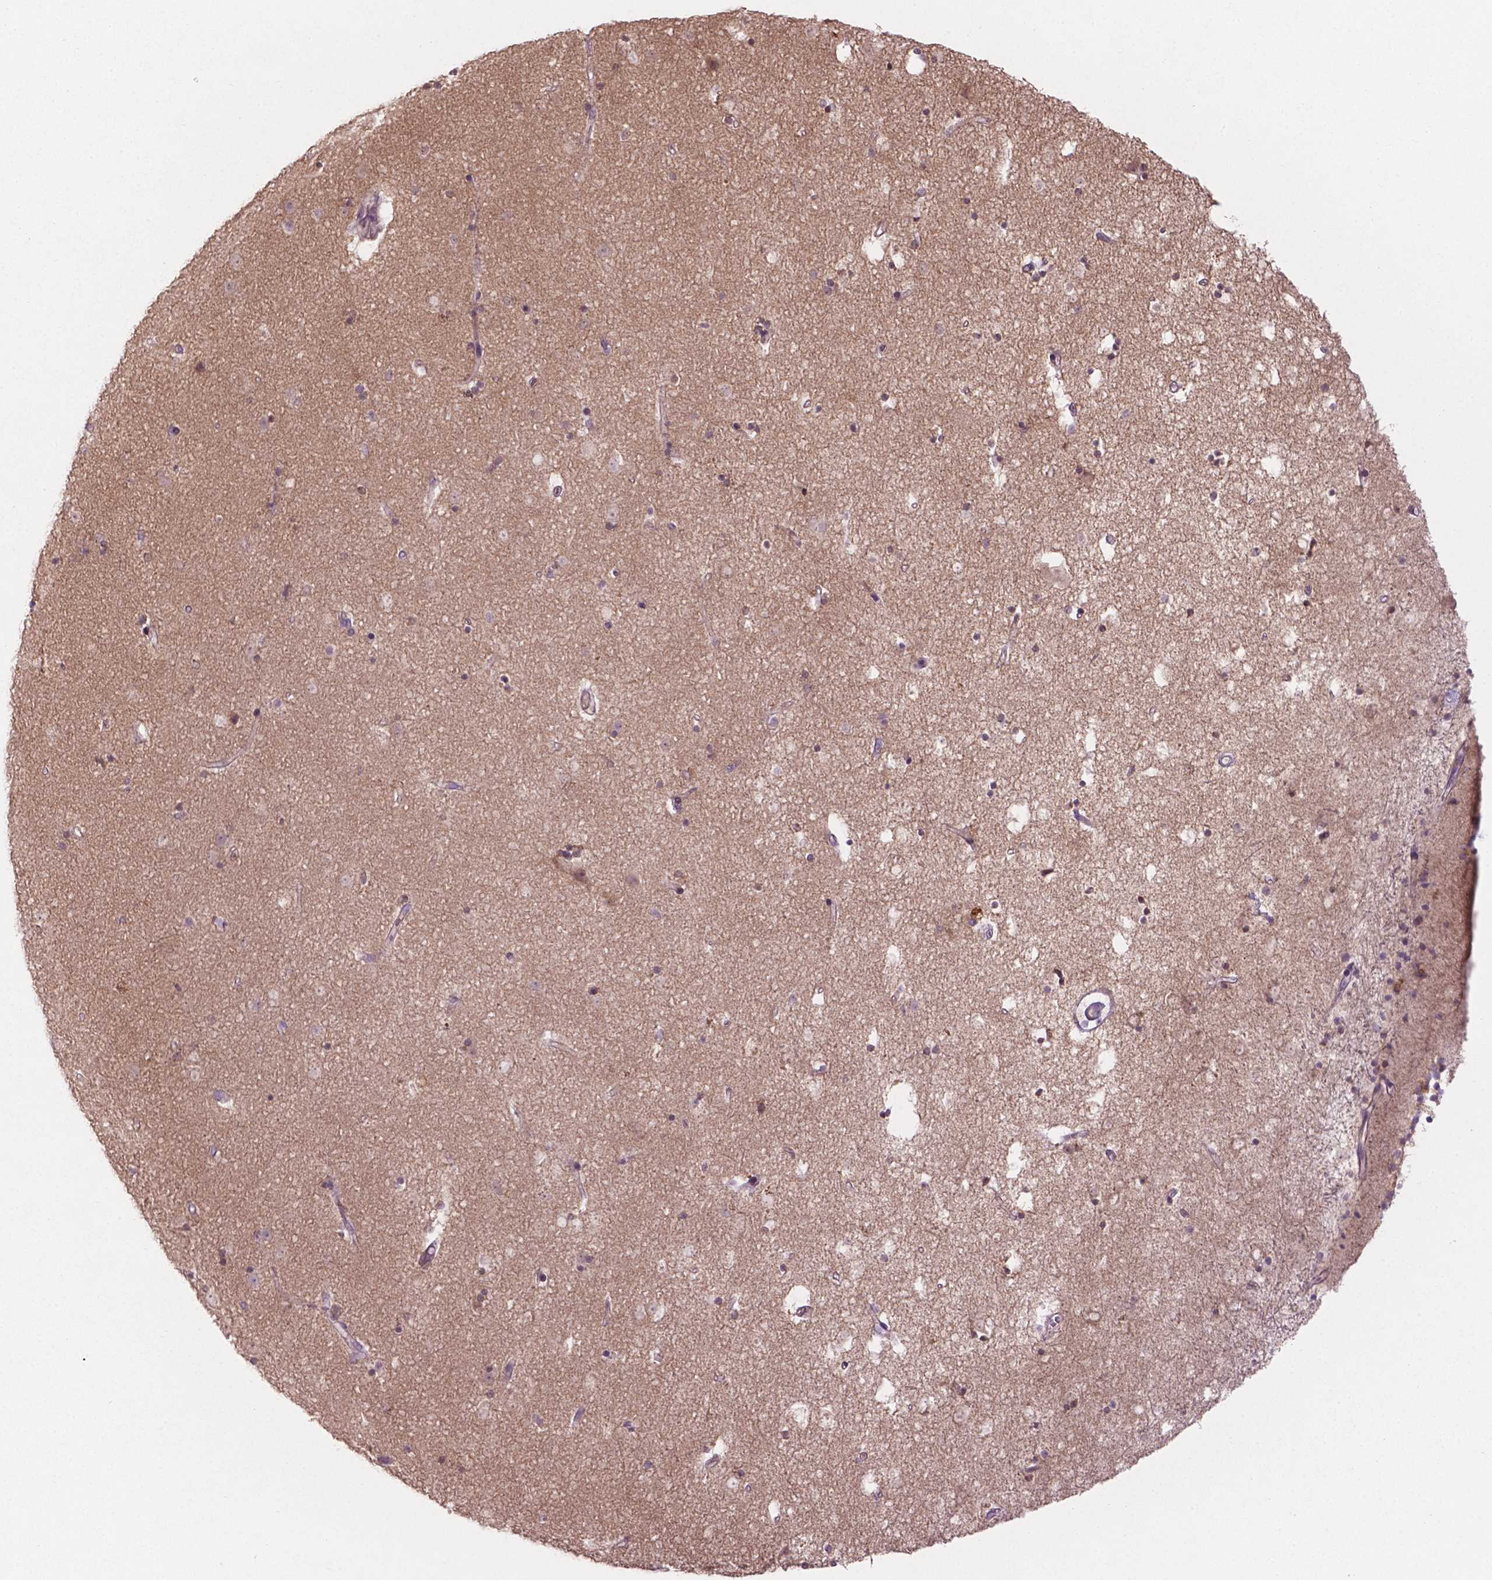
{"staining": {"intensity": "negative", "quantity": "none", "location": "none"}, "tissue": "caudate", "cell_type": "Glial cells", "image_type": "normal", "snomed": [{"axis": "morphology", "description": "Normal tissue, NOS"}, {"axis": "topography", "description": "Lateral ventricle wall"}], "caption": "DAB (3,3'-diaminobenzidine) immunohistochemical staining of normal caudate reveals no significant staining in glial cells.", "gene": "ARL5C", "patient": {"sex": "female", "age": 71}}